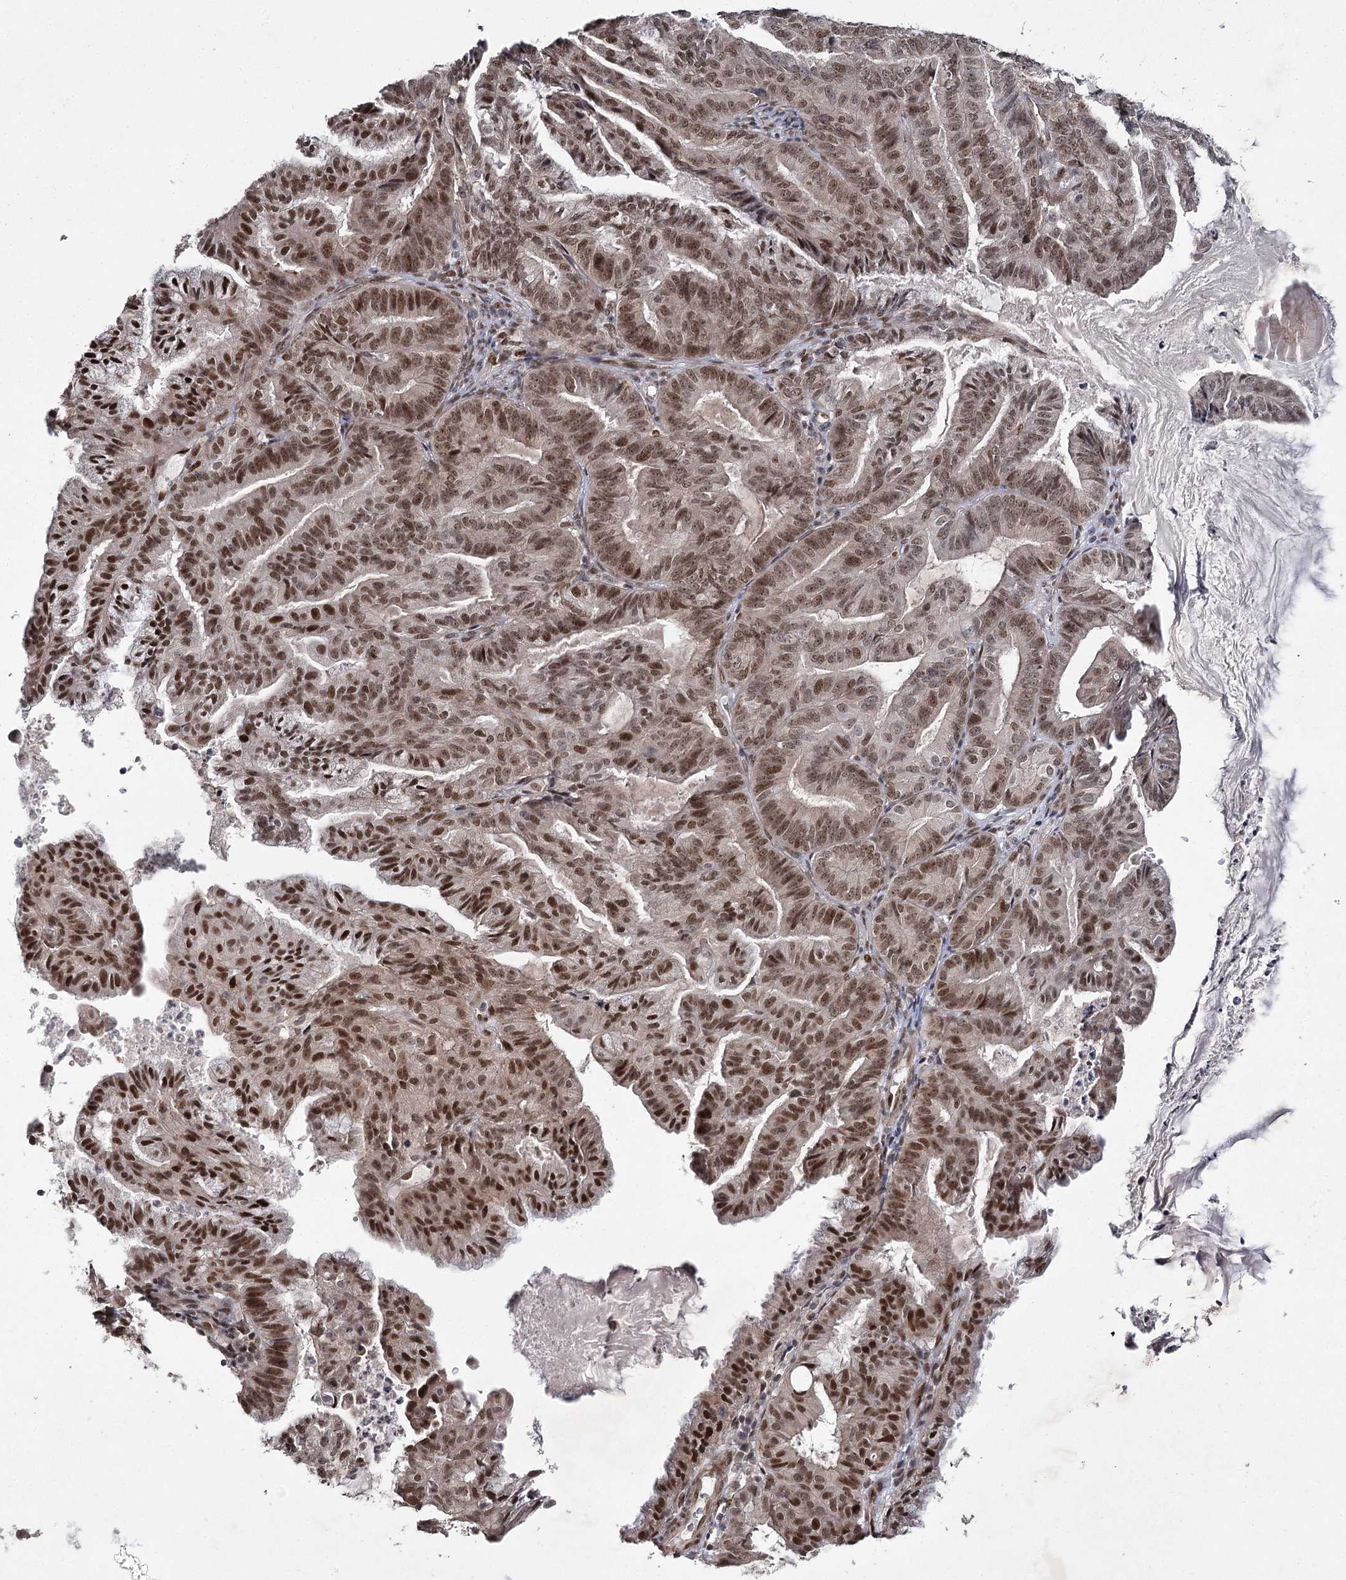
{"staining": {"intensity": "moderate", "quantity": ">75%", "location": "nuclear"}, "tissue": "endometrial cancer", "cell_type": "Tumor cells", "image_type": "cancer", "snomed": [{"axis": "morphology", "description": "Adenocarcinoma, NOS"}, {"axis": "topography", "description": "Endometrium"}], "caption": "Immunohistochemistry (DAB) staining of human endometrial adenocarcinoma demonstrates moderate nuclear protein positivity in about >75% of tumor cells. Immunohistochemistry (ihc) stains the protein in brown and the nuclei are stained blue.", "gene": "DCUN1D4", "patient": {"sex": "female", "age": 86}}